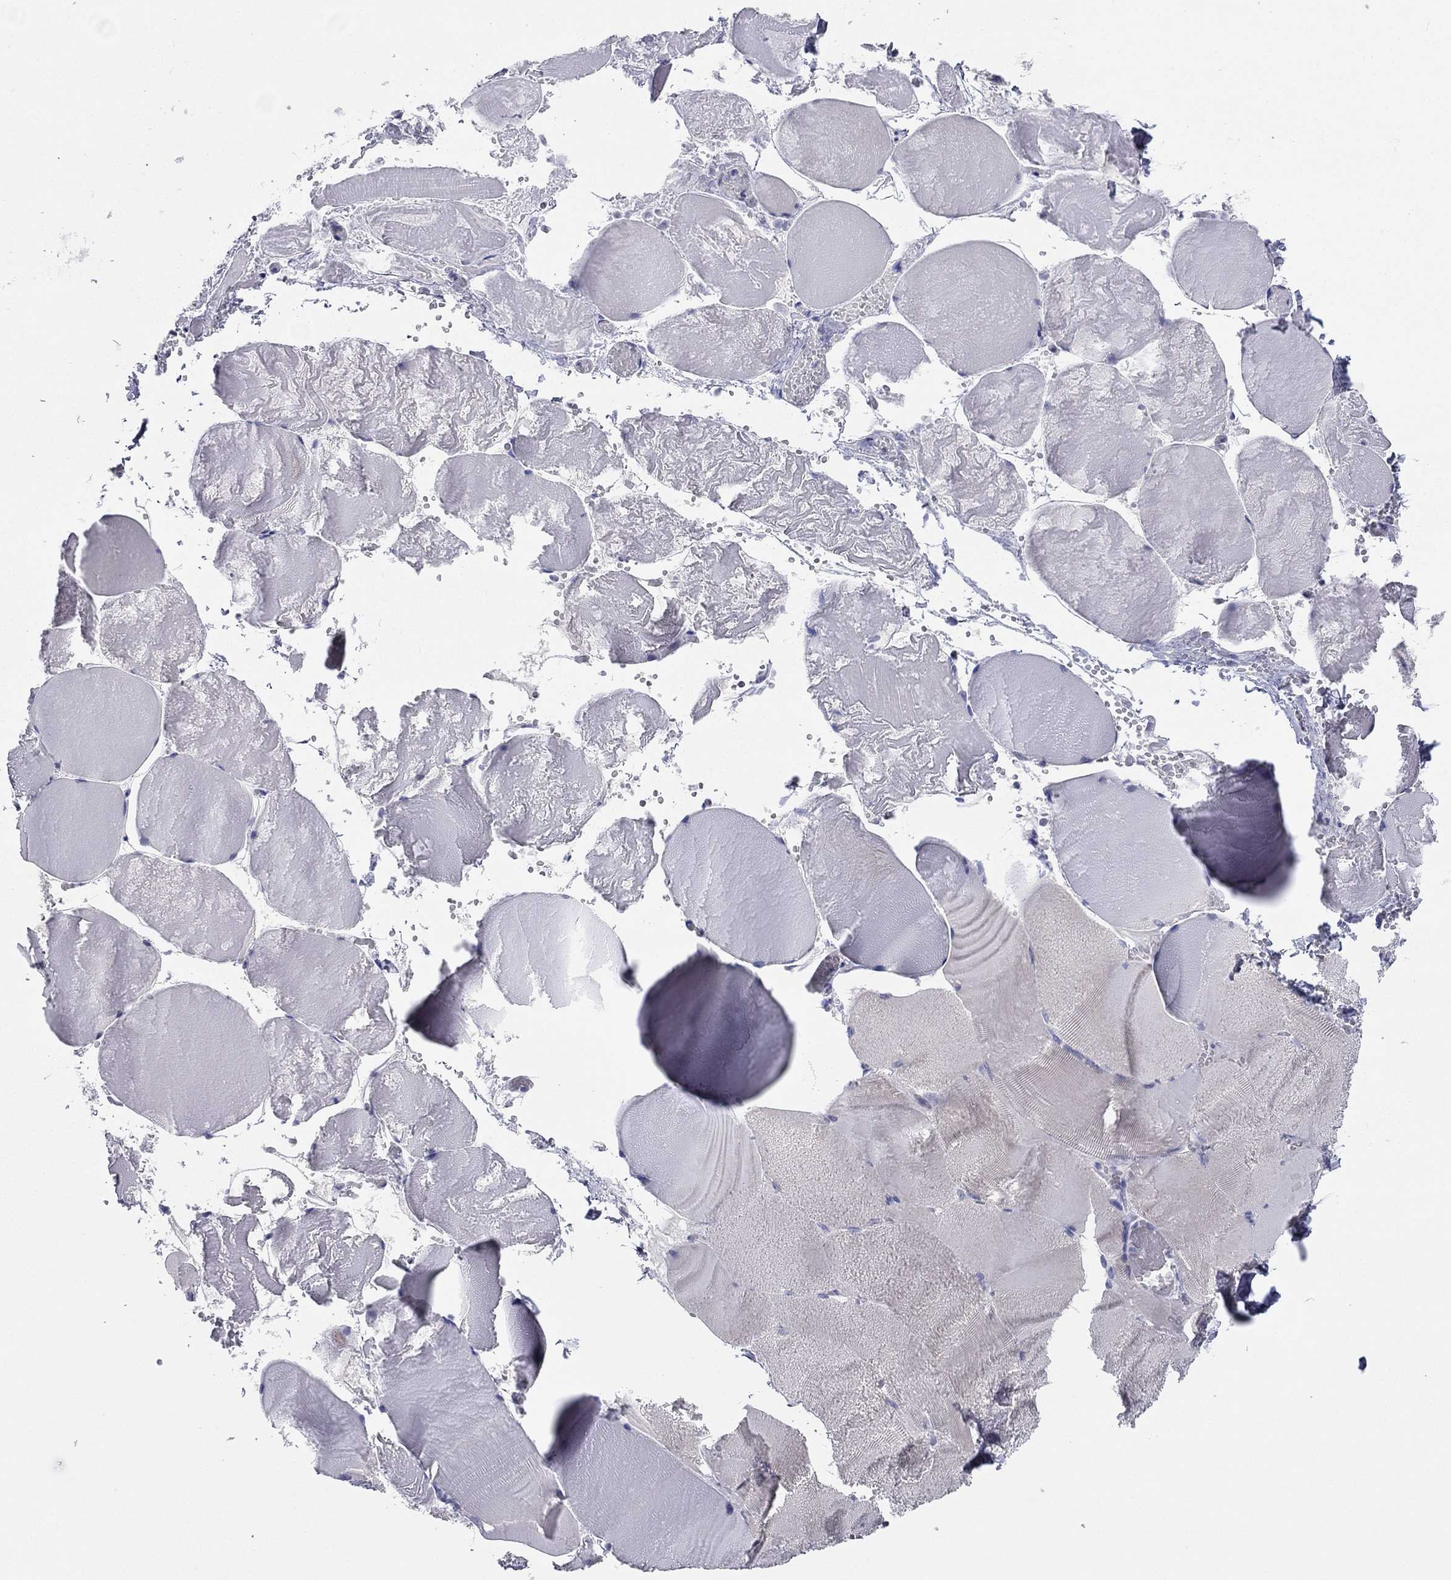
{"staining": {"intensity": "negative", "quantity": "none", "location": "none"}, "tissue": "skeletal muscle", "cell_type": "Myocytes", "image_type": "normal", "snomed": [{"axis": "morphology", "description": "Normal tissue, NOS"}, {"axis": "morphology", "description": "Malignant melanoma, Metastatic site"}, {"axis": "topography", "description": "Skeletal muscle"}], "caption": "Immunohistochemistry (IHC) of unremarkable human skeletal muscle displays no positivity in myocytes. (Brightfield microscopy of DAB (3,3'-diaminobenzidine) IHC at high magnification).", "gene": "GRK7", "patient": {"sex": "male", "age": 50}}